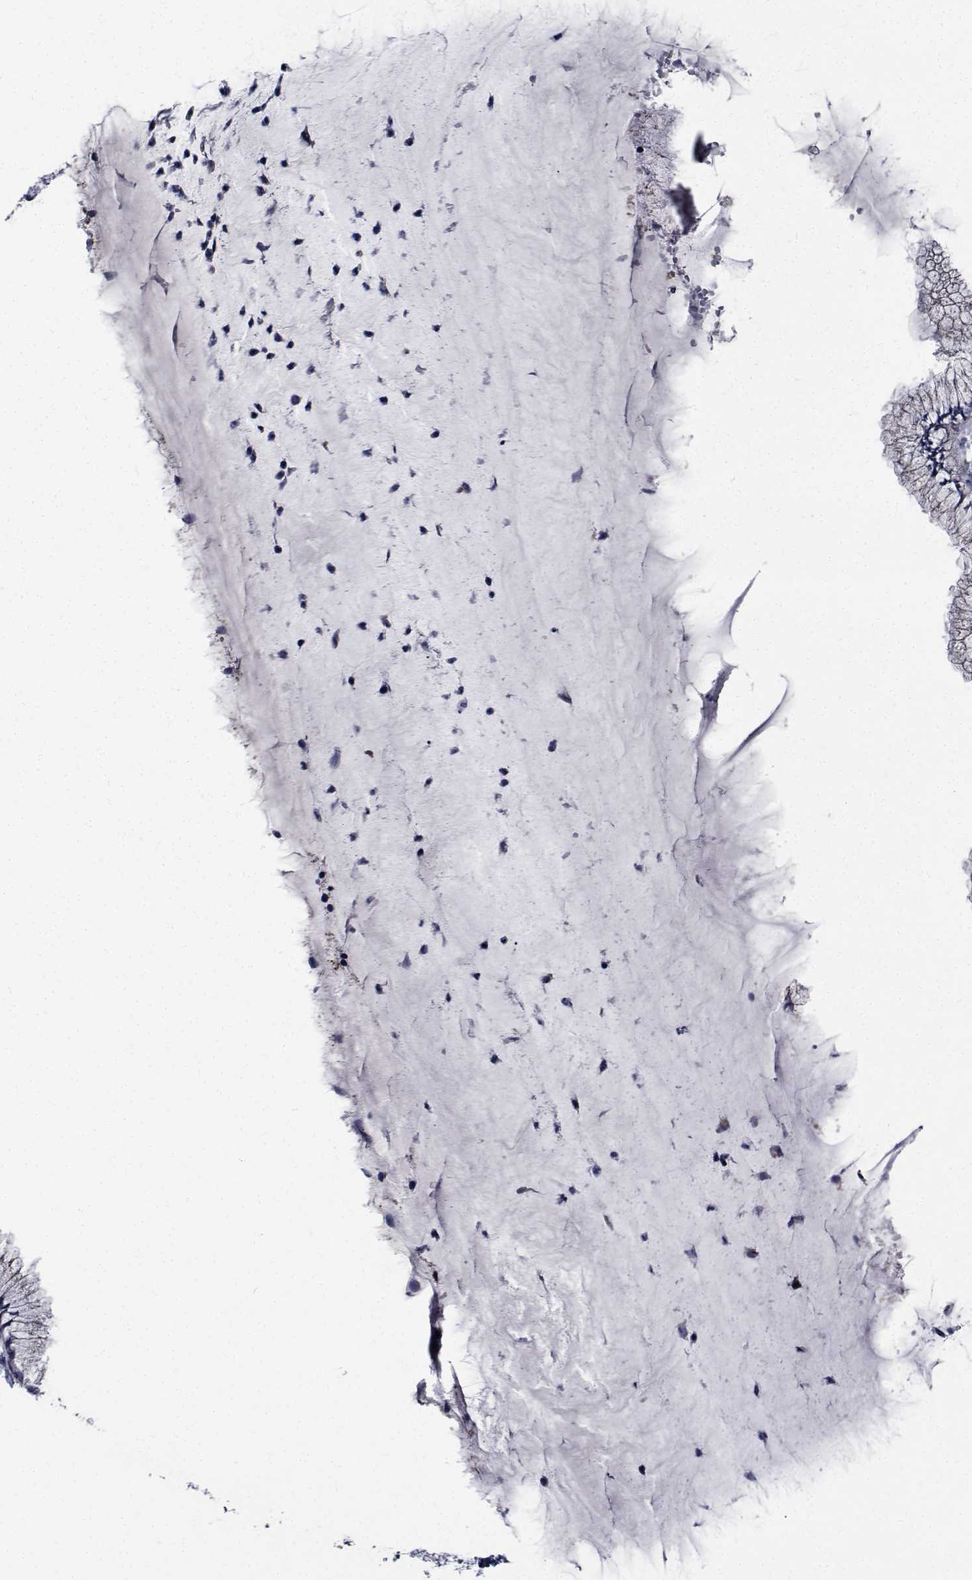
{"staining": {"intensity": "negative", "quantity": "none", "location": "none"}, "tissue": "cervix", "cell_type": "Glandular cells", "image_type": "normal", "snomed": [{"axis": "morphology", "description": "Normal tissue, NOS"}, {"axis": "topography", "description": "Cervix"}], "caption": "Histopathology image shows no significant protein expression in glandular cells of normal cervix.", "gene": "TTBK1", "patient": {"sex": "female", "age": 37}}